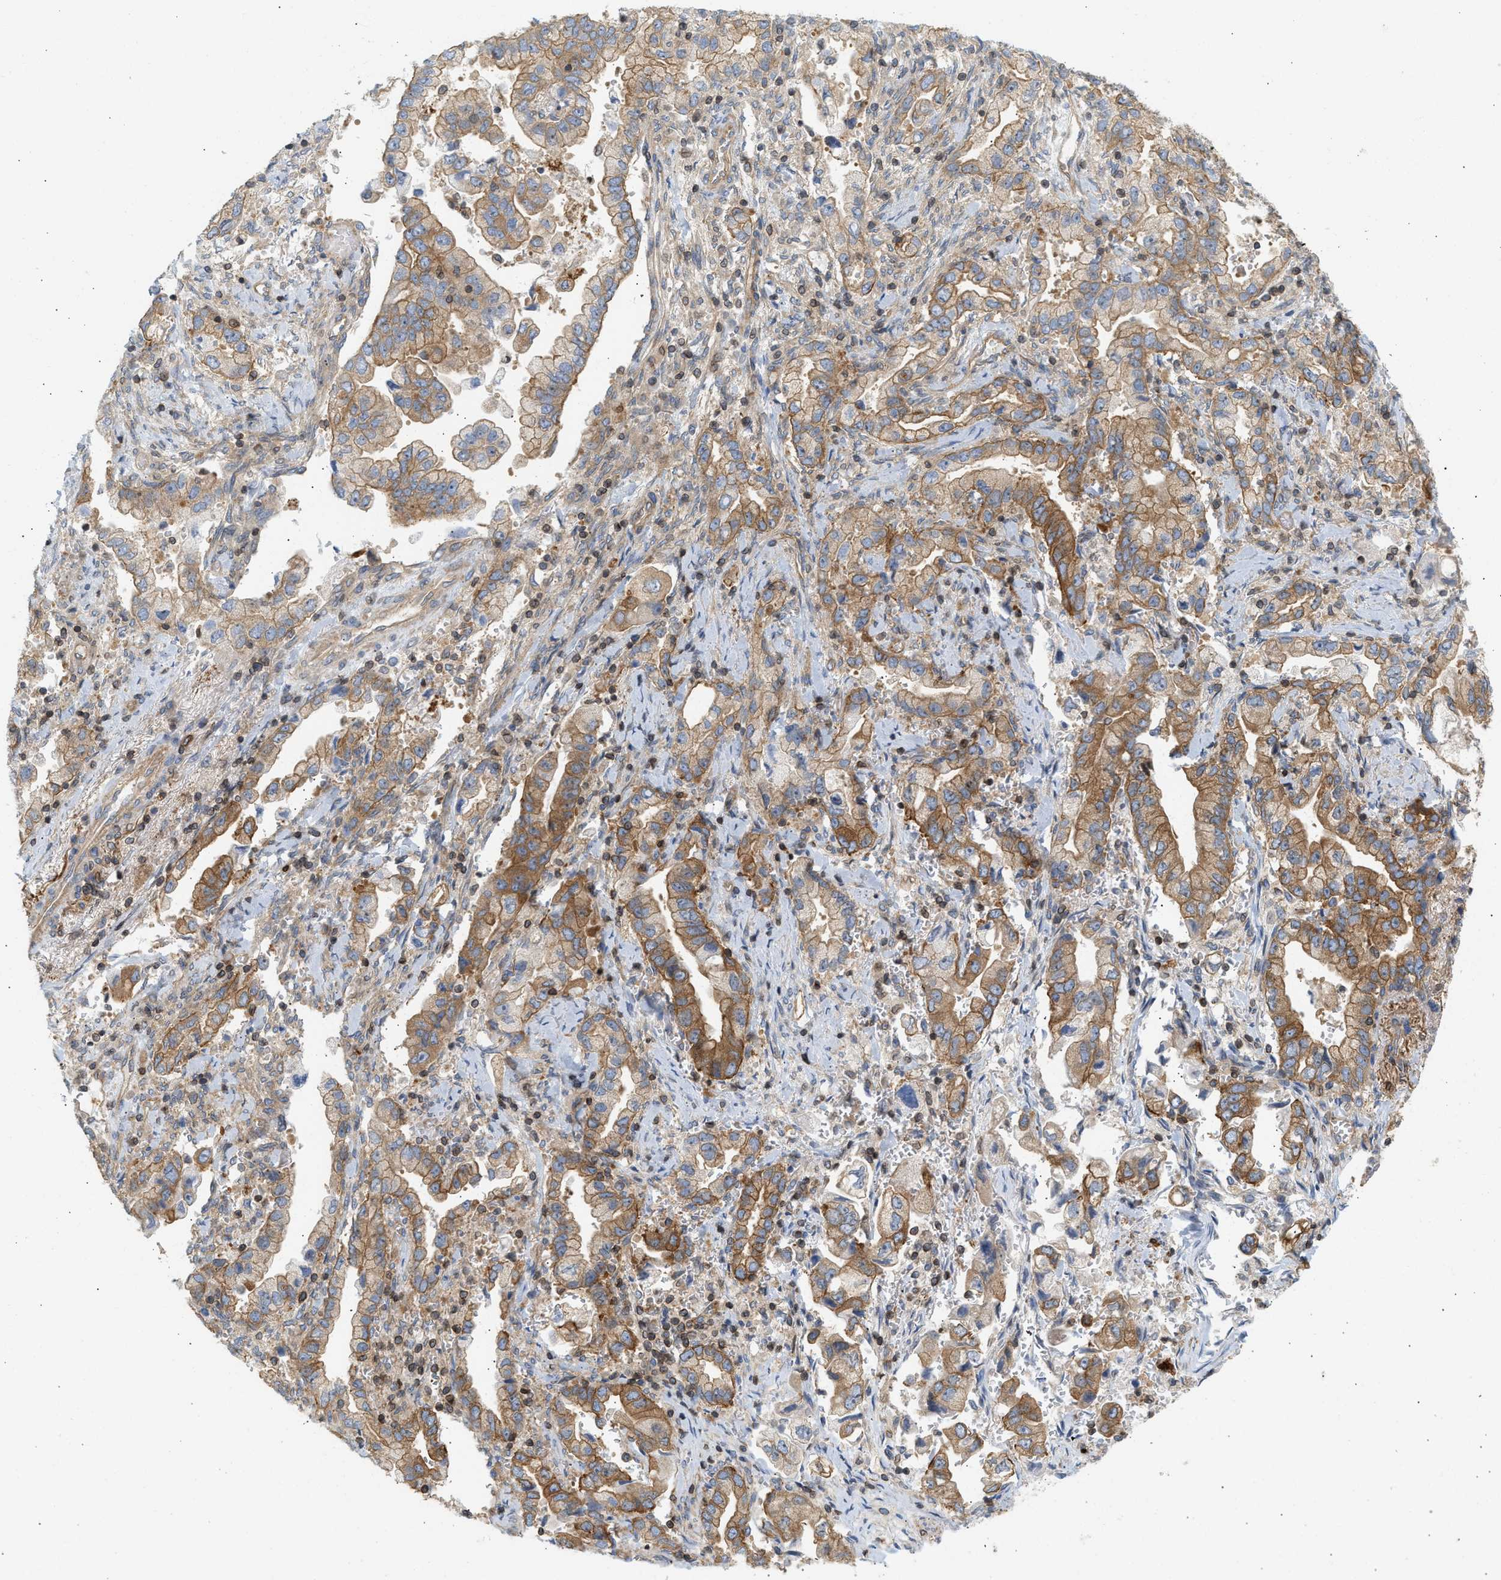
{"staining": {"intensity": "moderate", "quantity": ">75%", "location": "cytoplasmic/membranous"}, "tissue": "stomach cancer", "cell_type": "Tumor cells", "image_type": "cancer", "snomed": [{"axis": "morphology", "description": "Normal tissue, NOS"}, {"axis": "morphology", "description": "Adenocarcinoma, NOS"}, {"axis": "topography", "description": "Stomach"}], "caption": "Immunohistochemical staining of adenocarcinoma (stomach) reveals medium levels of moderate cytoplasmic/membranous protein expression in approximately >75% of tumor cells.", "gene": "STRN", "patient": {"sex": "male", "age": 62}}